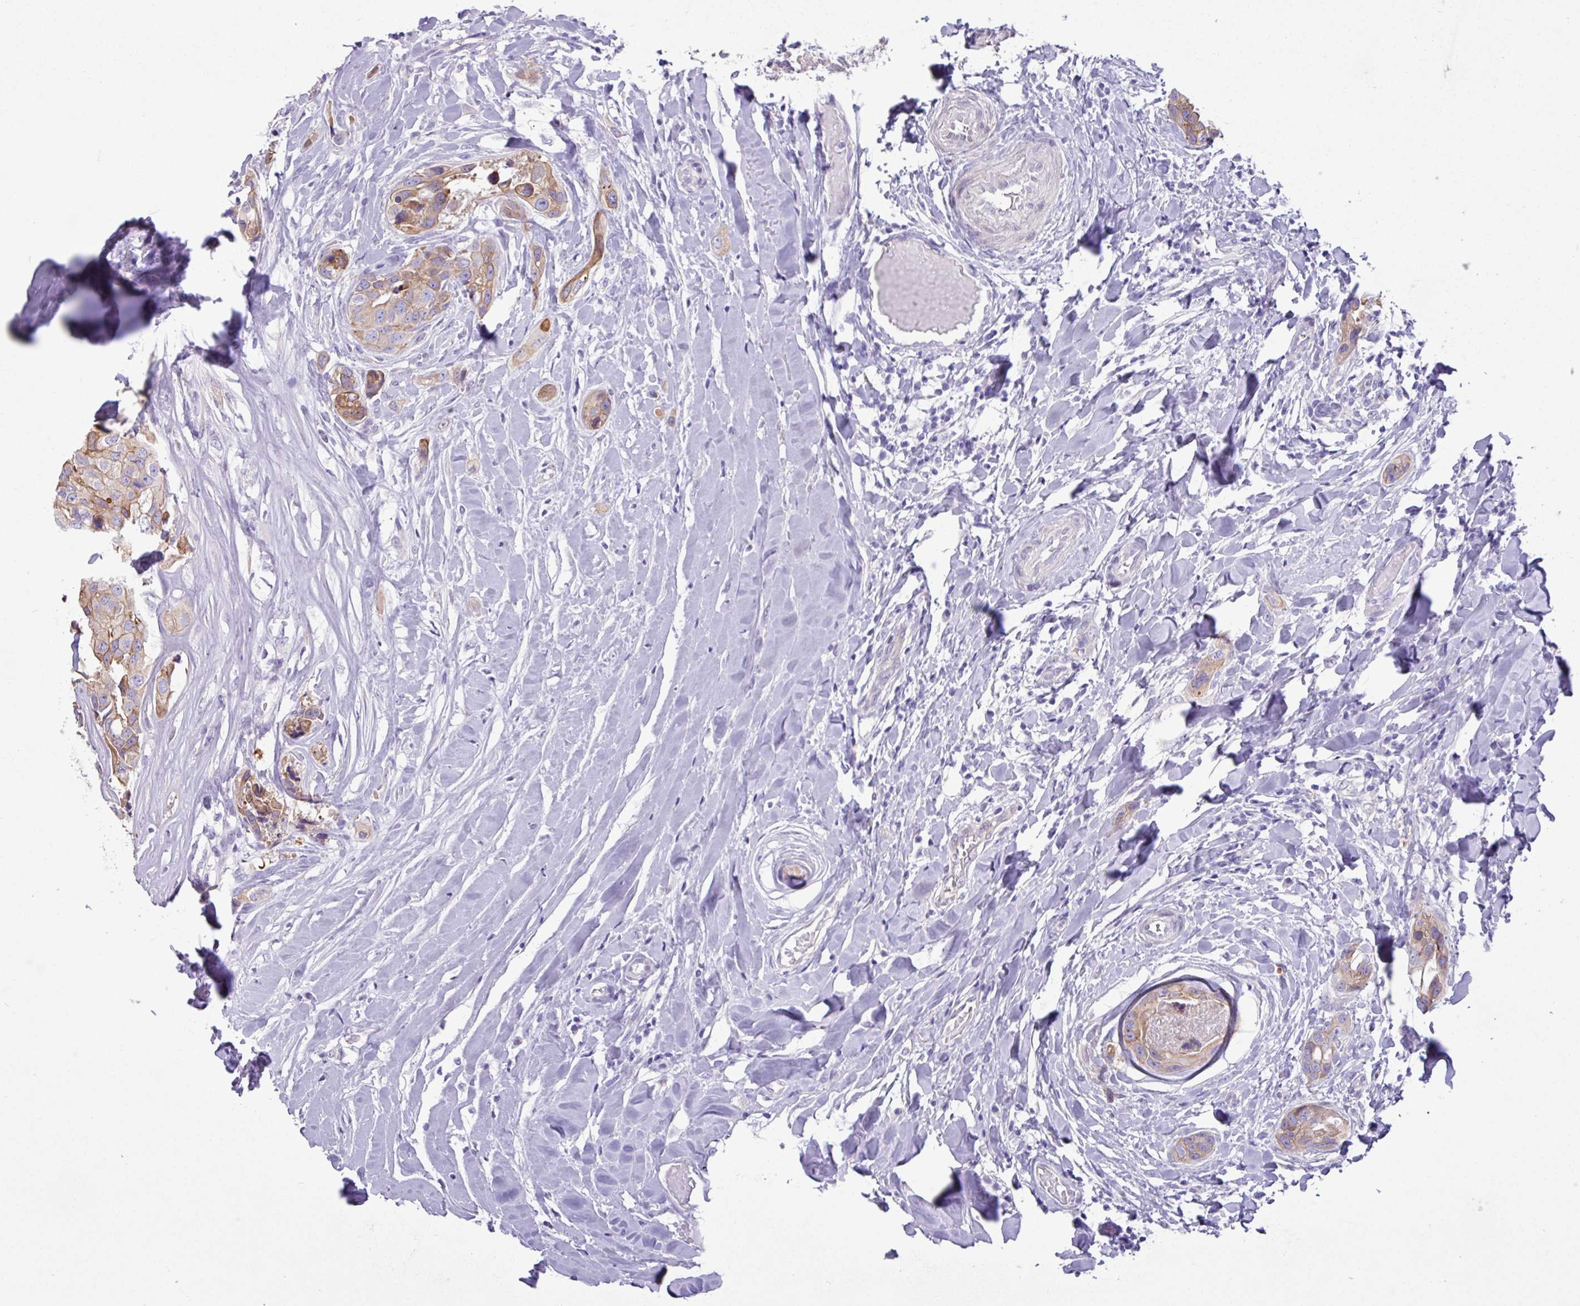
{"staining": {"intensity": "moderate", "quantity": "25%-75%", "location": "cytoplasmic/membranous"}, "tissue": "head and neck cancer", "cell_type": "Tumor cells", "image_type": "cancer", "snomed": [{"axis": "morphology", "description": "Adenocarcinoma, NOS"}, {"axis": "morphology", "description": "Adenocarcinoma, metastatic, NOS"}, {"axis": "topography", "description": "Head-Neck"}], "caption": "Immunohistochemistry micrograph of human adenocarcinoma (head and neck) stained for a protein (brown), which exhibits medium levels of moderate cytoplasmic/membranous staining in approximately 25%-75% of tumor cells.", "gene": "SLC38A1", "patient": {"sex": "male", "age": 75}}